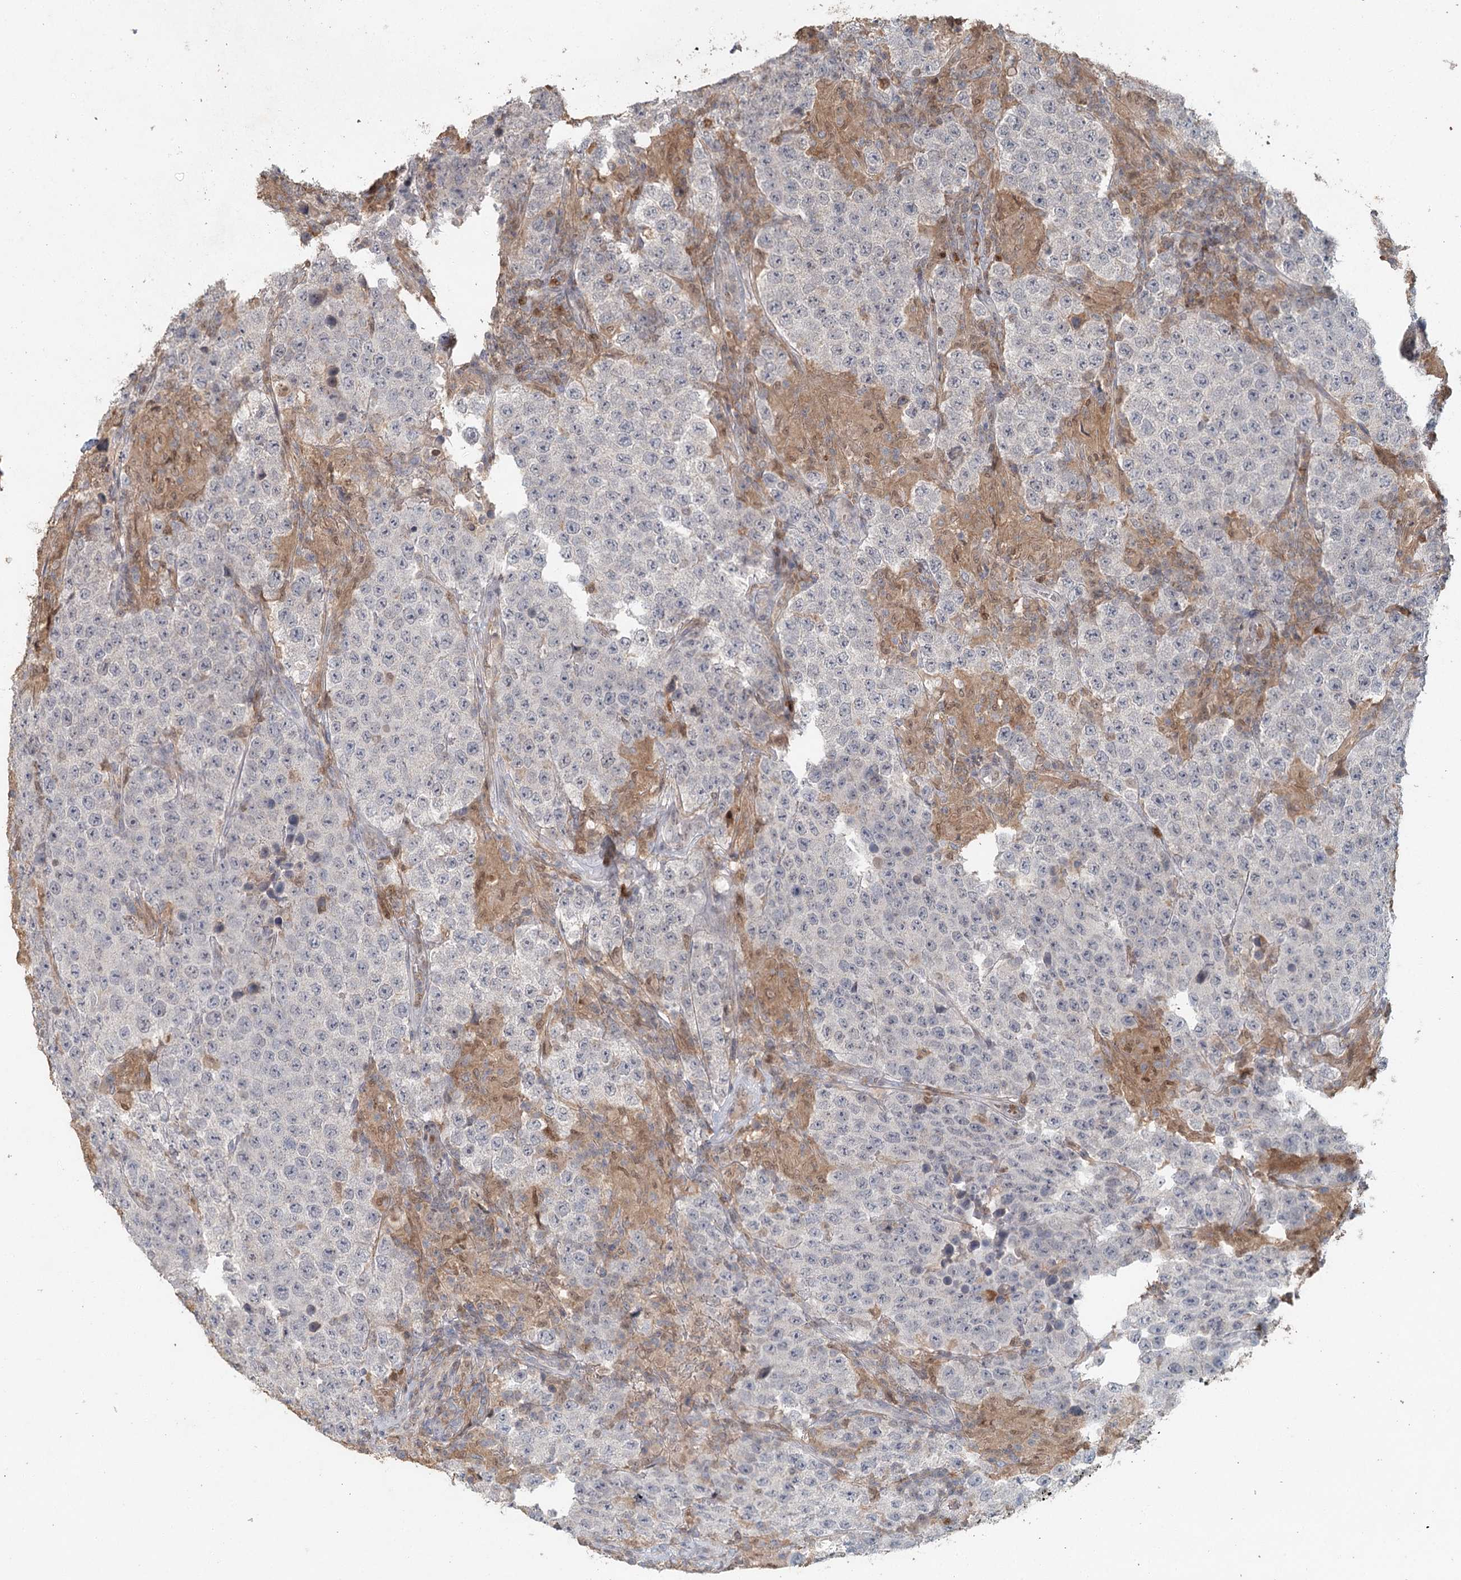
{"staining": {"intensity": "negative", "quantity": "none", "location": "none"}, "tissue": "testis cancer", "cell_type": "Tumor cells", "image_type": "cancer", "snomed": [{"axis": "morphology", "description": "Normal tissue, NOS"}, {"axis": "morphology", "description": "Urothelial carcinoma, High grade"}, {"axis": "morphology", "description": "Seminoma, NOS"}, {"axis": "morphology", "description": "Carcinoma, Embryonal, NOS"}, {"axis": "topography", "description": "Urinary bladder"}, {"axis": "topography", "description": "Testis"}], "caption": "The micrograph displays no staining of tumor cells in embryonal carcinoma (testis). (Immunohistochemistry (ihc), brightfield microscopy, high magnification).", "gene": "ADK", "patient": {"sex": "male", "age": 41}}